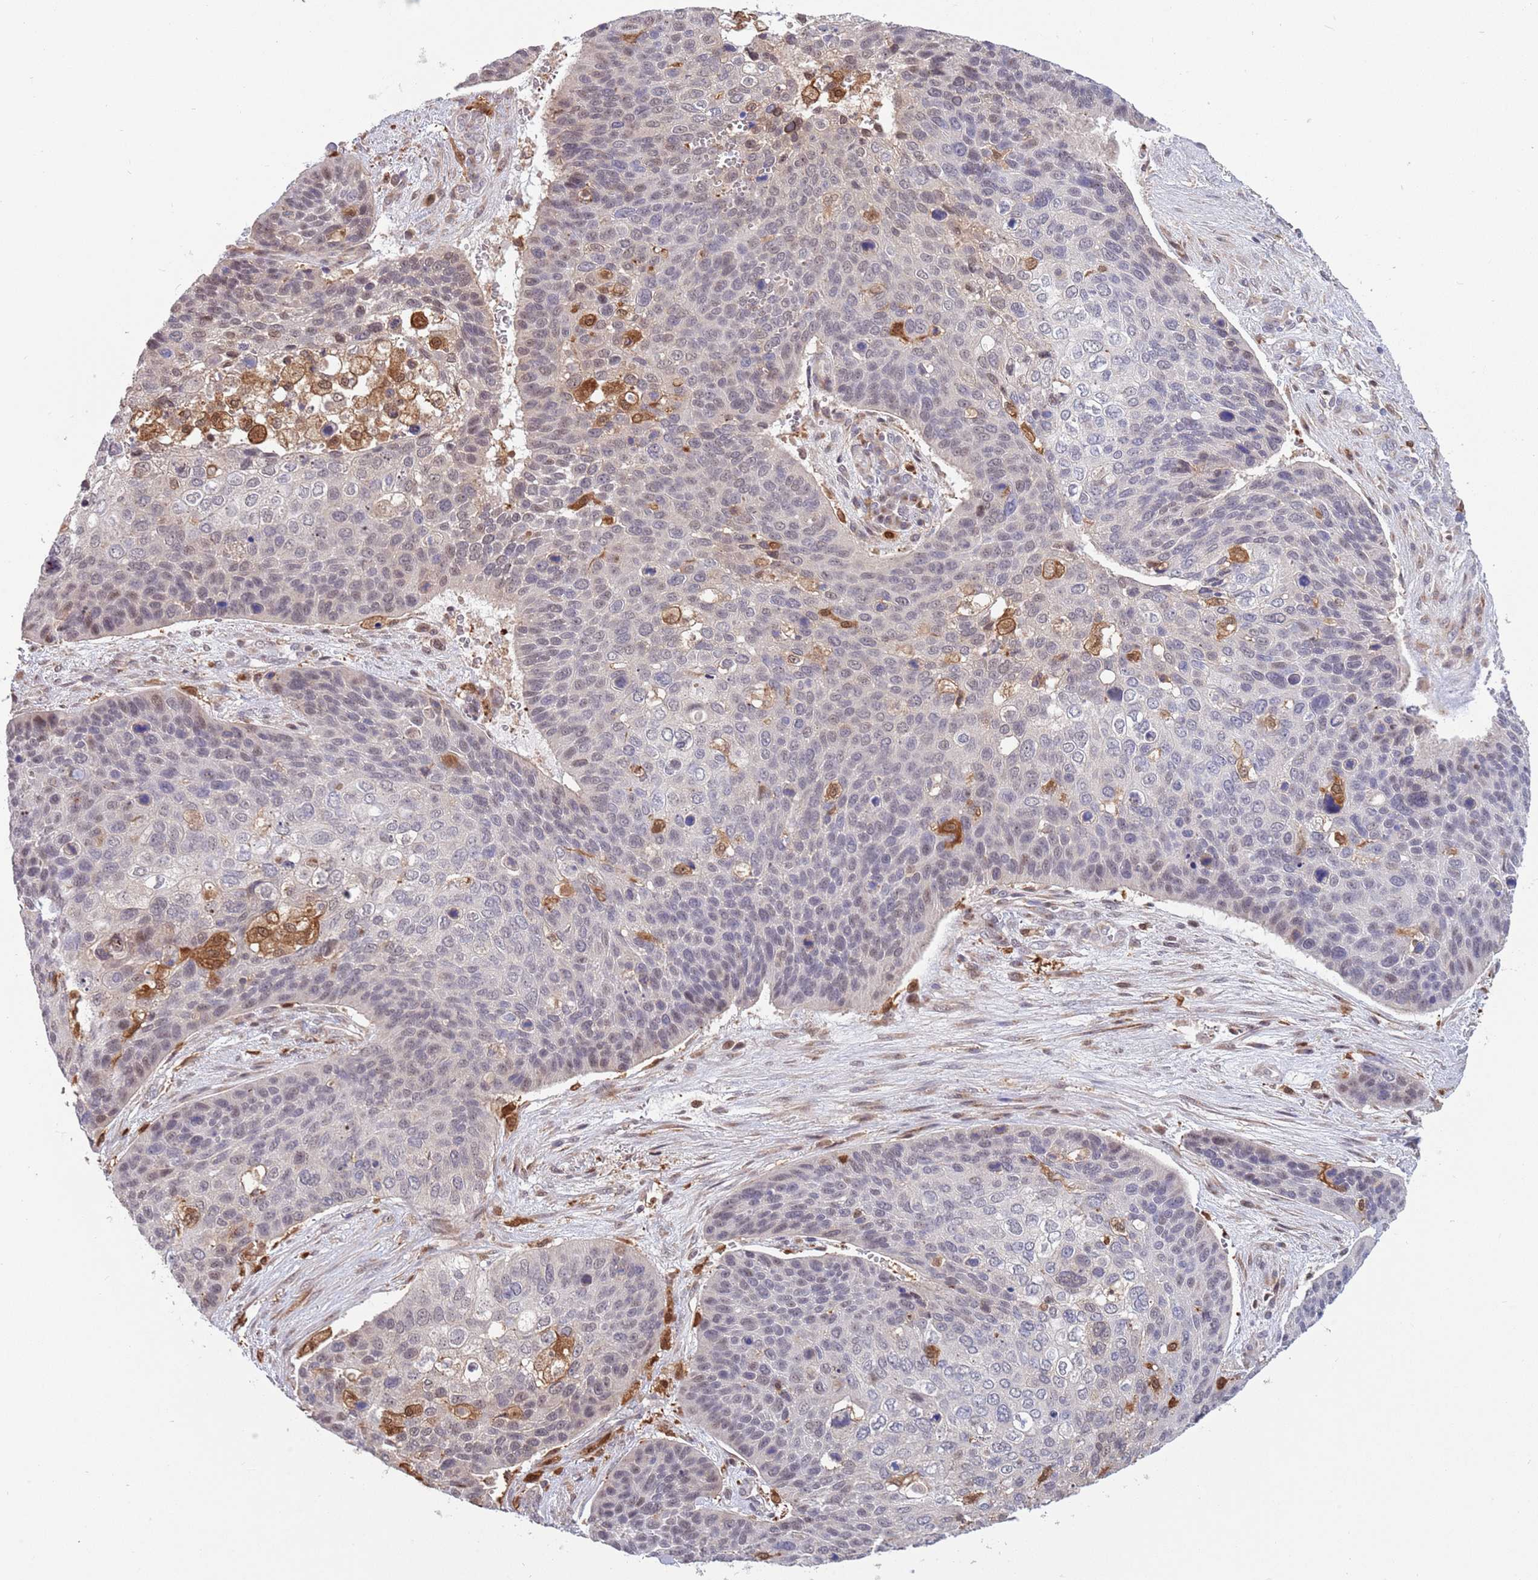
{"staining": {"intensity": "weak", "quantity": "<25%", "location": "nuclear"}, "tissue": "skin cancer", "cell_type": "Tumor cells", "image_type": "cancer", "snomed": [{"axis": "morphology", "description": "Basal cell carcinoma"}, {"axis": "topography", "description": "Skin"}], "caption": "Tumor cells show no significant protein expression in skin cancer (basal cell carcinoma).", "gene": "CCNJL", "patient": {"sex": "female", "age": 74}}